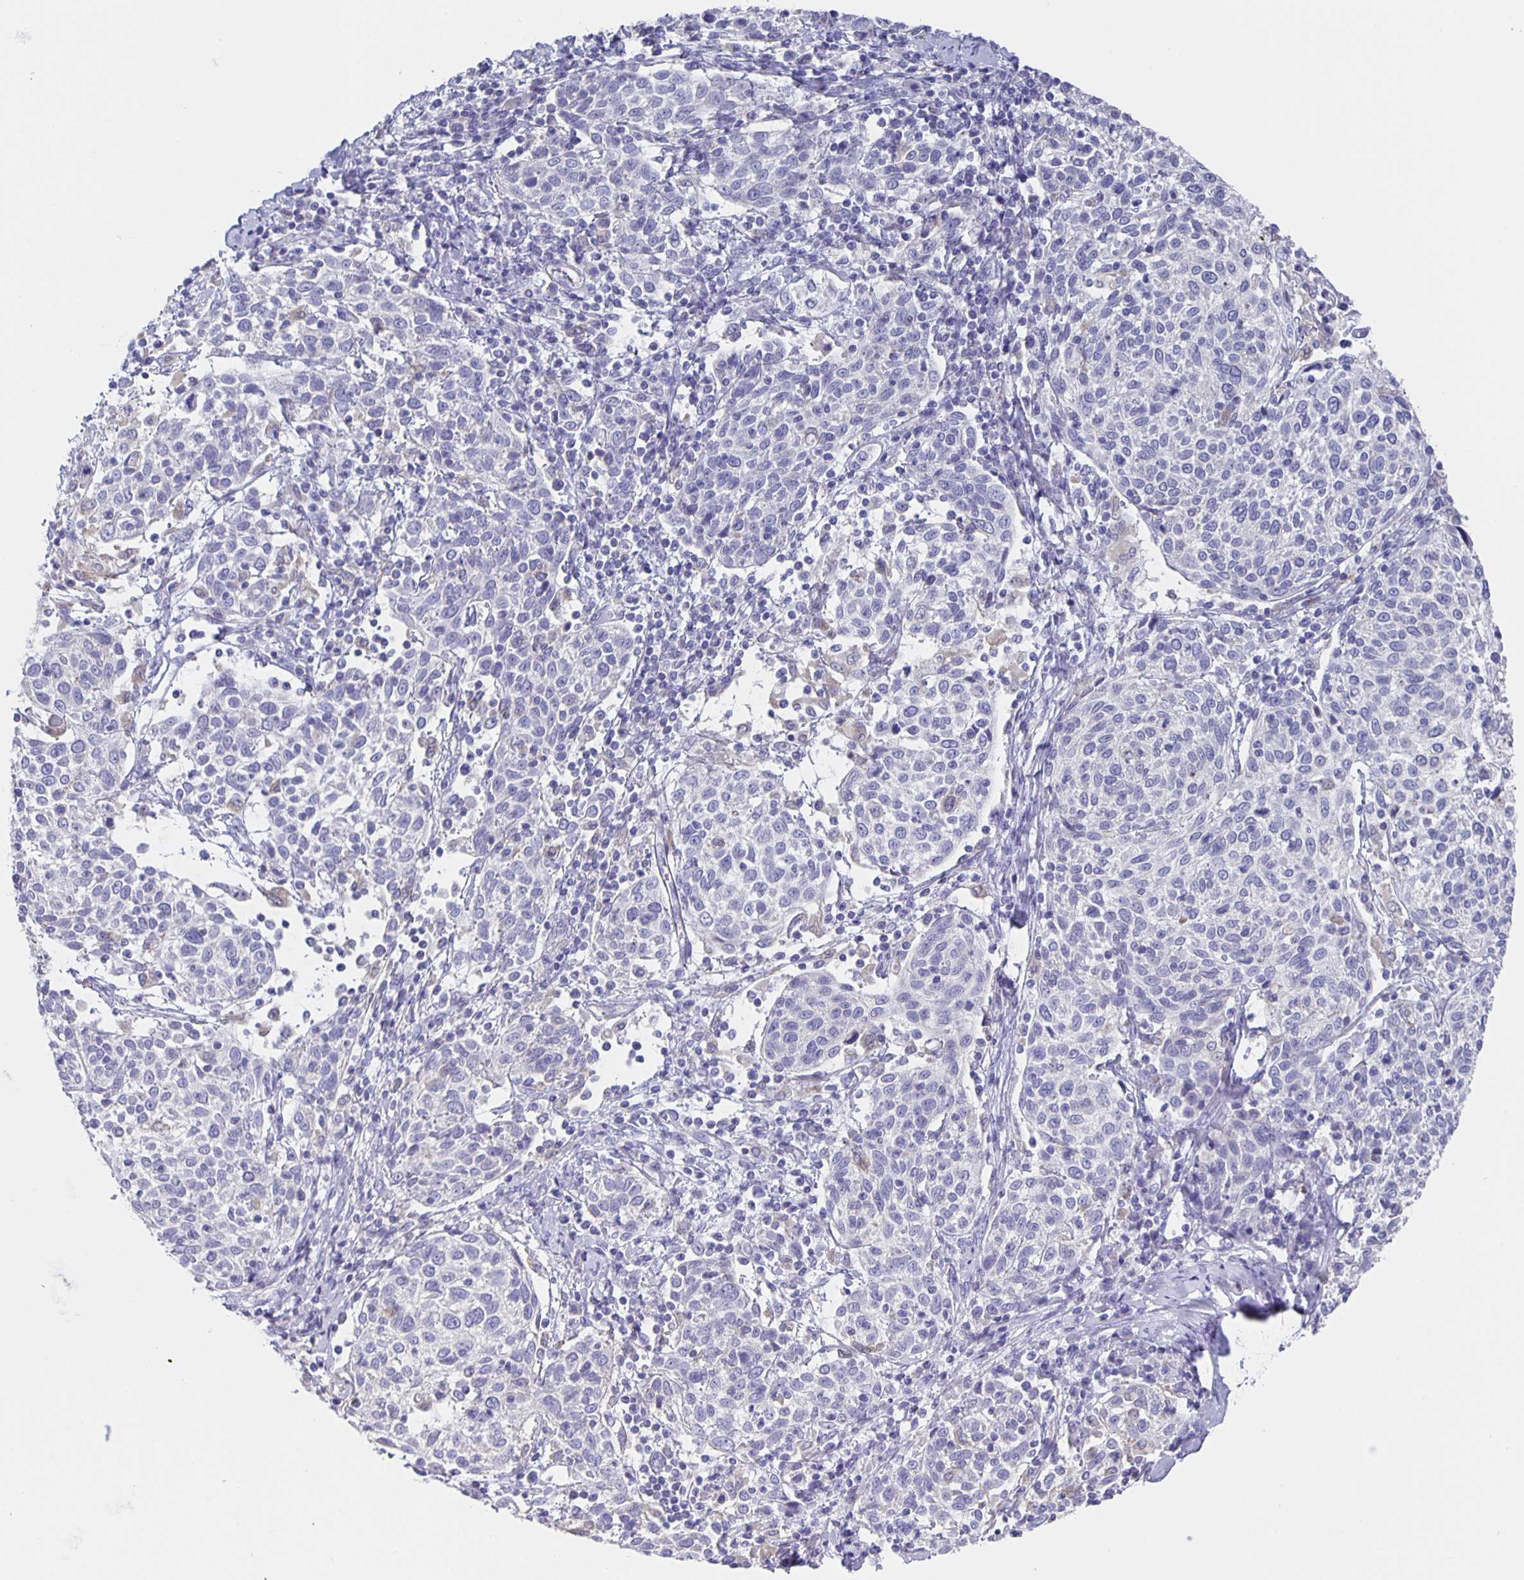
{"staining": {"intensity": "negative", "quantity": "none", "location": "none"}, "tissue": "cervical cancer", "cell_type": "Tumor cells", "image_type": "cancer", "snomed": [{"axis": "morphology", "description": "Squamous cell carcinoma, NOS"}, {"axis": "topography", "description": "Cervix"}], "caption": "An IHC image of cervical cancer (squamous cell carcinoma) is shown. There is no staining in tumor cells of cervical cancer (squamous cell carcinoma).", "gene": "CFAP74", "patient": {"sex": "female", "age": 61}}